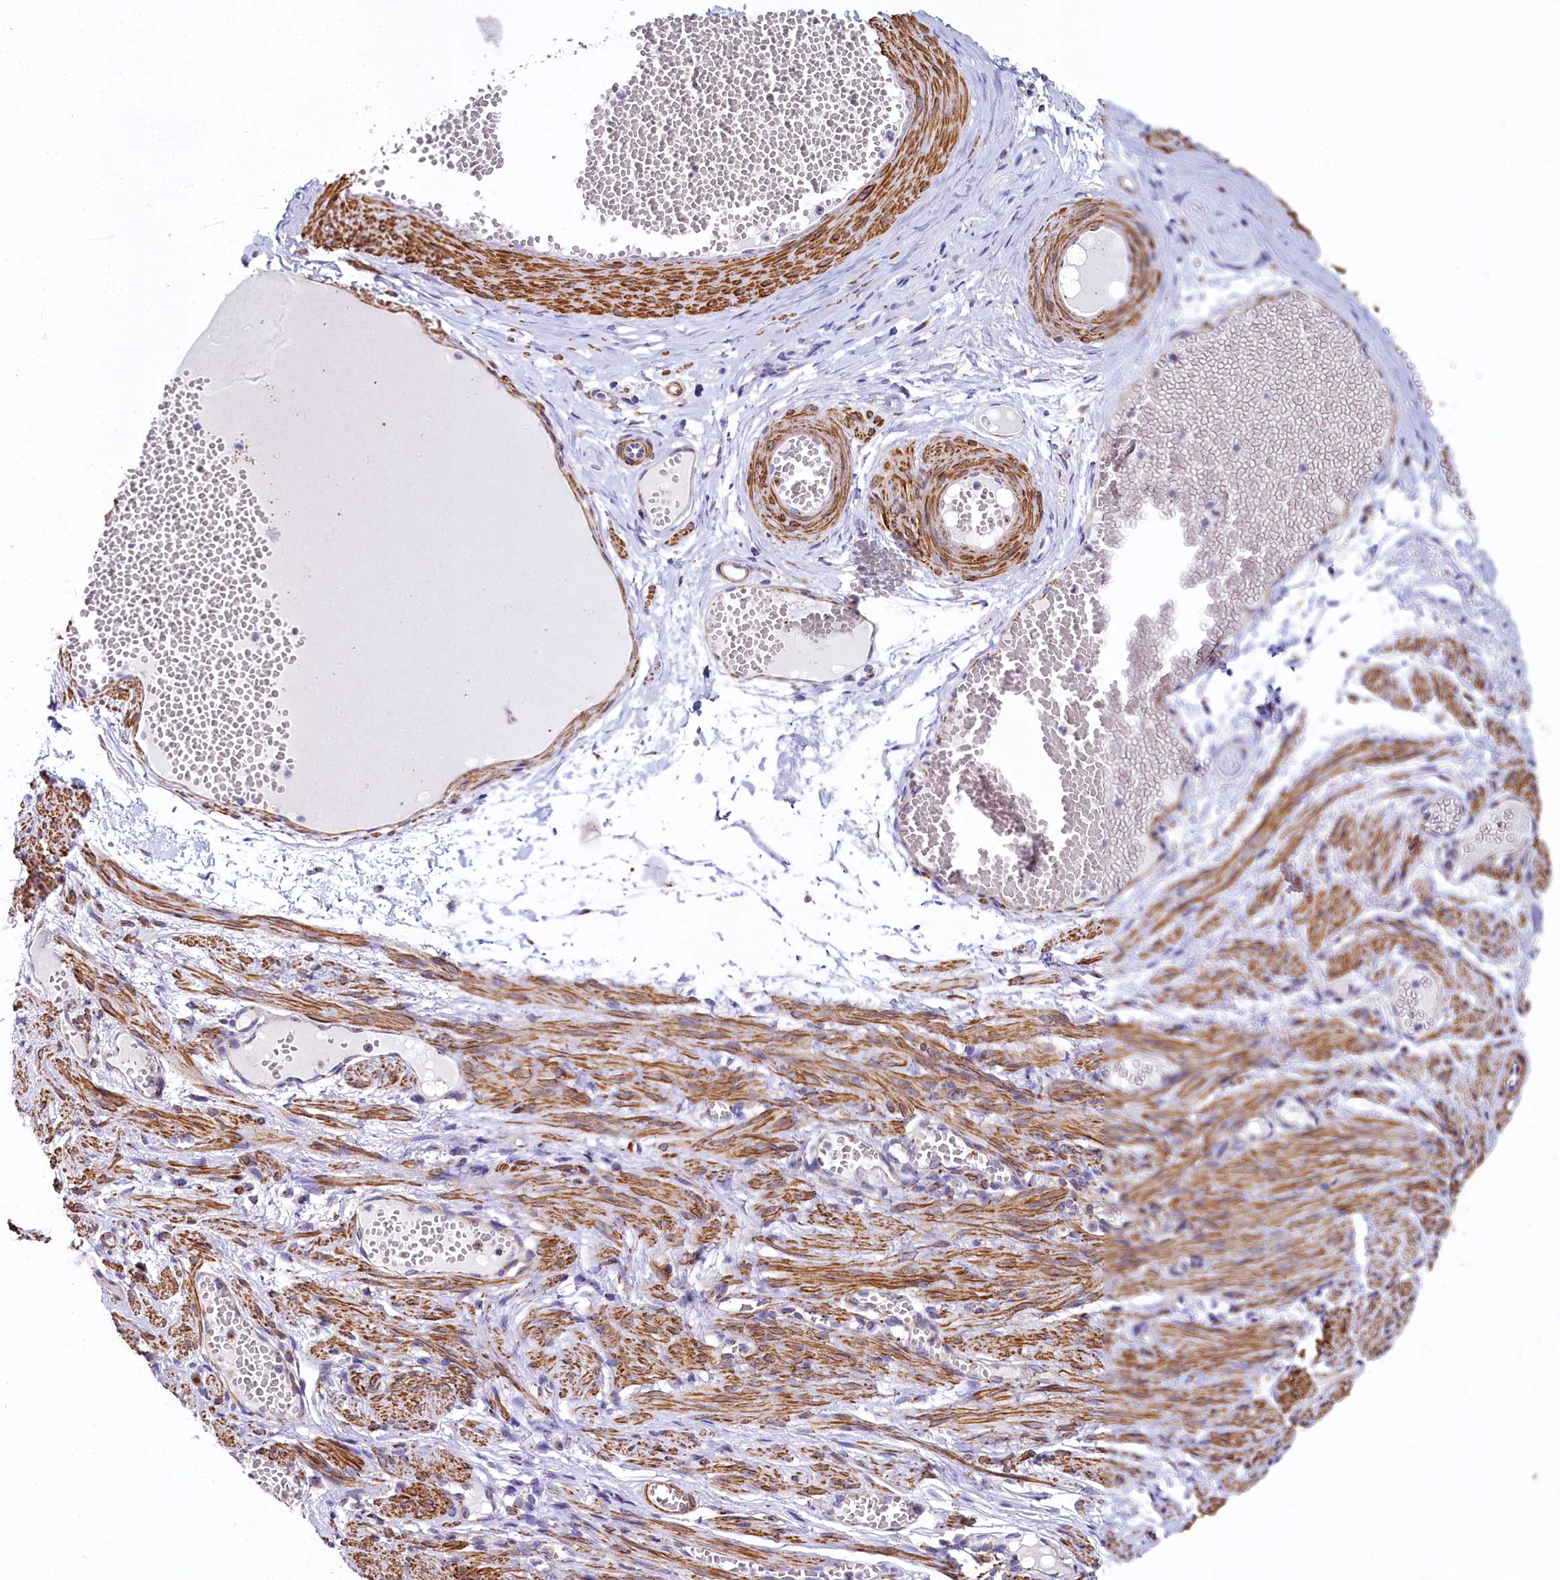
{"staining": {"intensity": "negative", "quantity": "none", "location": "none"}, "tissue": "adipose tissue", "cell_type": "Adipocytes", "image_type": "normal", "snomed": [{"axis": "morphology", "description": "Normal tissue, NOS"}, {"axis": "topography", "description": "Smooth muscle"}, {"axis": "topography", "description": "Peripheral nerve tissue"}], "caption": "The micrograph displays no staining of adipocytes in benign adipose tissue.", "gene": "BET1L", "patient": {"sex": "female", "age": 39}}